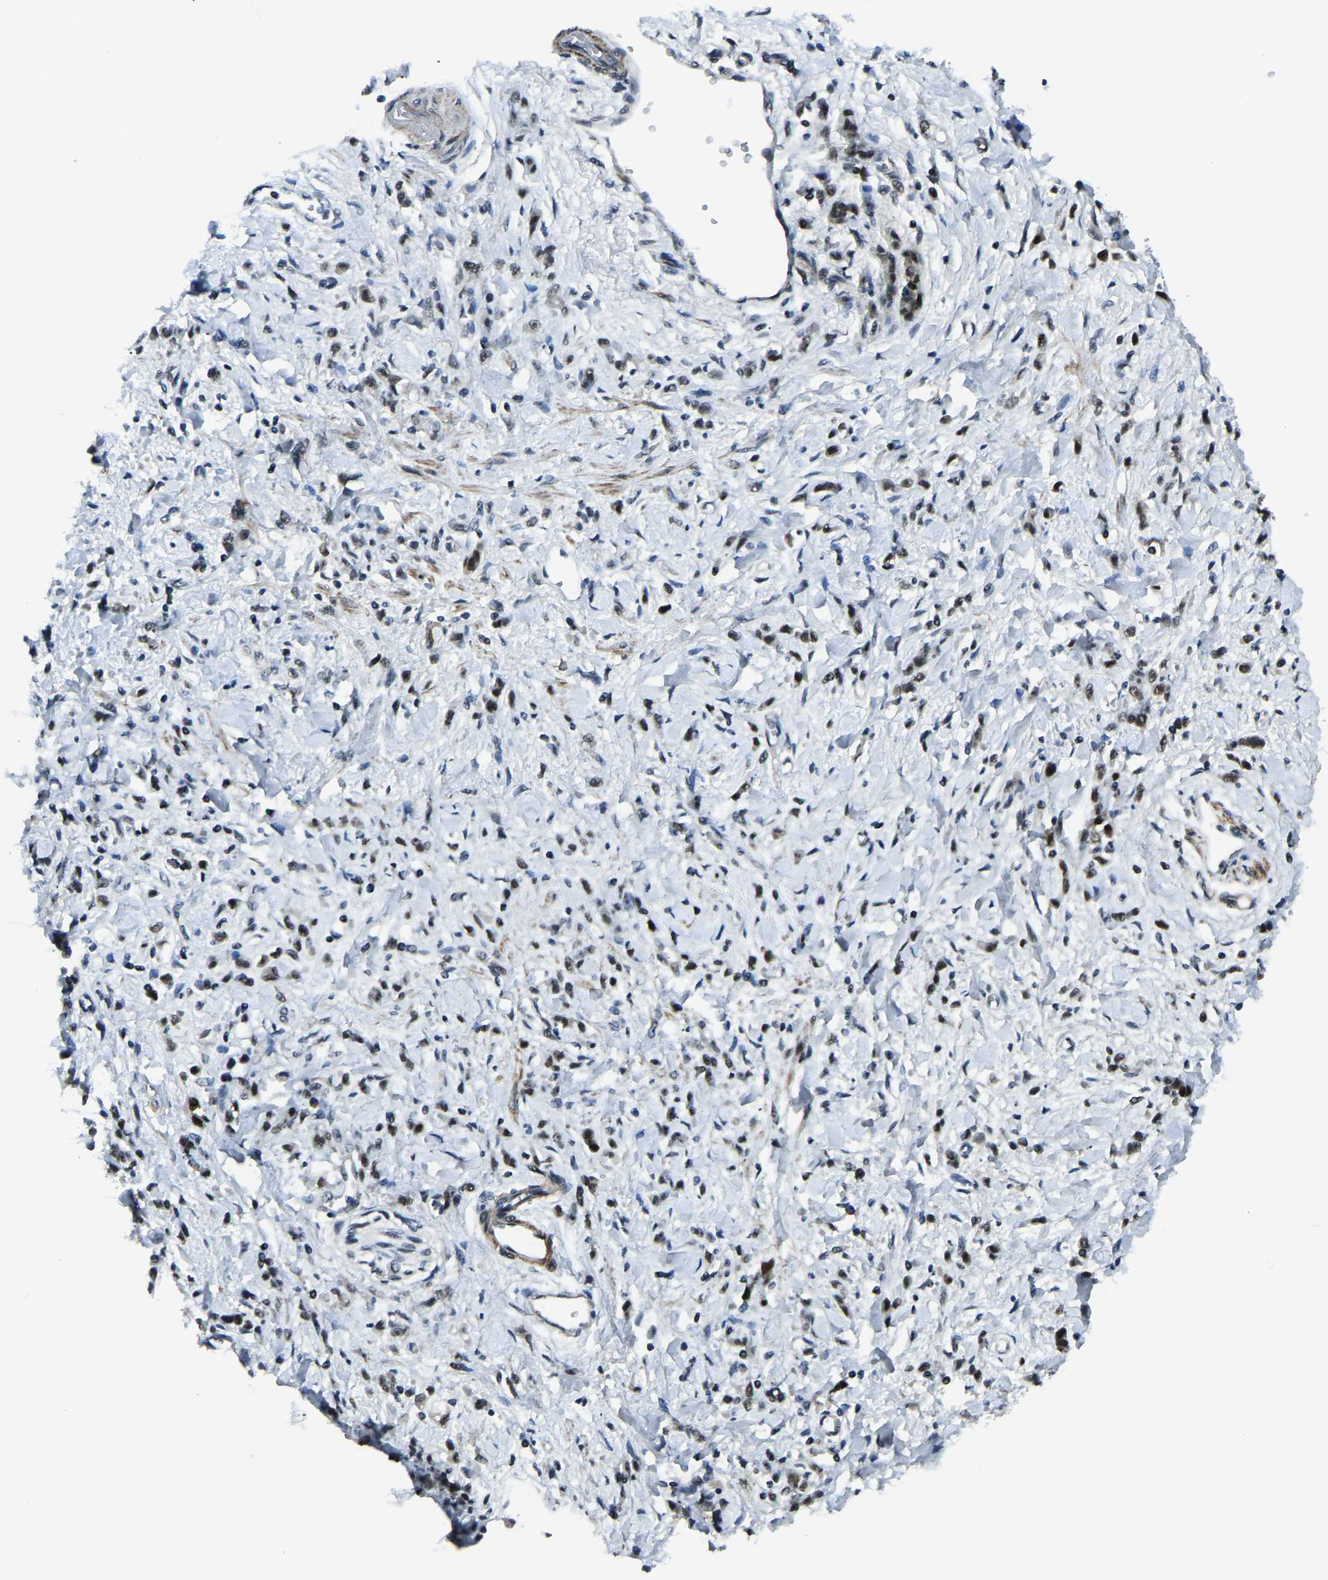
{"staining": {"intensity": "moderate", "quantity": "25%-75%", "location": "nuclear"}, "tissue": "stomach cancer", "cell_type": "Tumor cells", "image_type": "cancer", "snomed": [{"axis": "morphology", "description": "Normal tissue, NOS"}, {"axis": "morphology", "description": "Adenocarcinoma, NOS"}, {"axis": "topography", "description": "Stomach"}], "caption": "Human stomach adenocarcinoma stained with a brown dye demonstrates moderate nuclear positive expression in approximately 25%-75% of tumor cells.", "gene": "PRCC", "patient": {"sex": "male", "age": 82}}